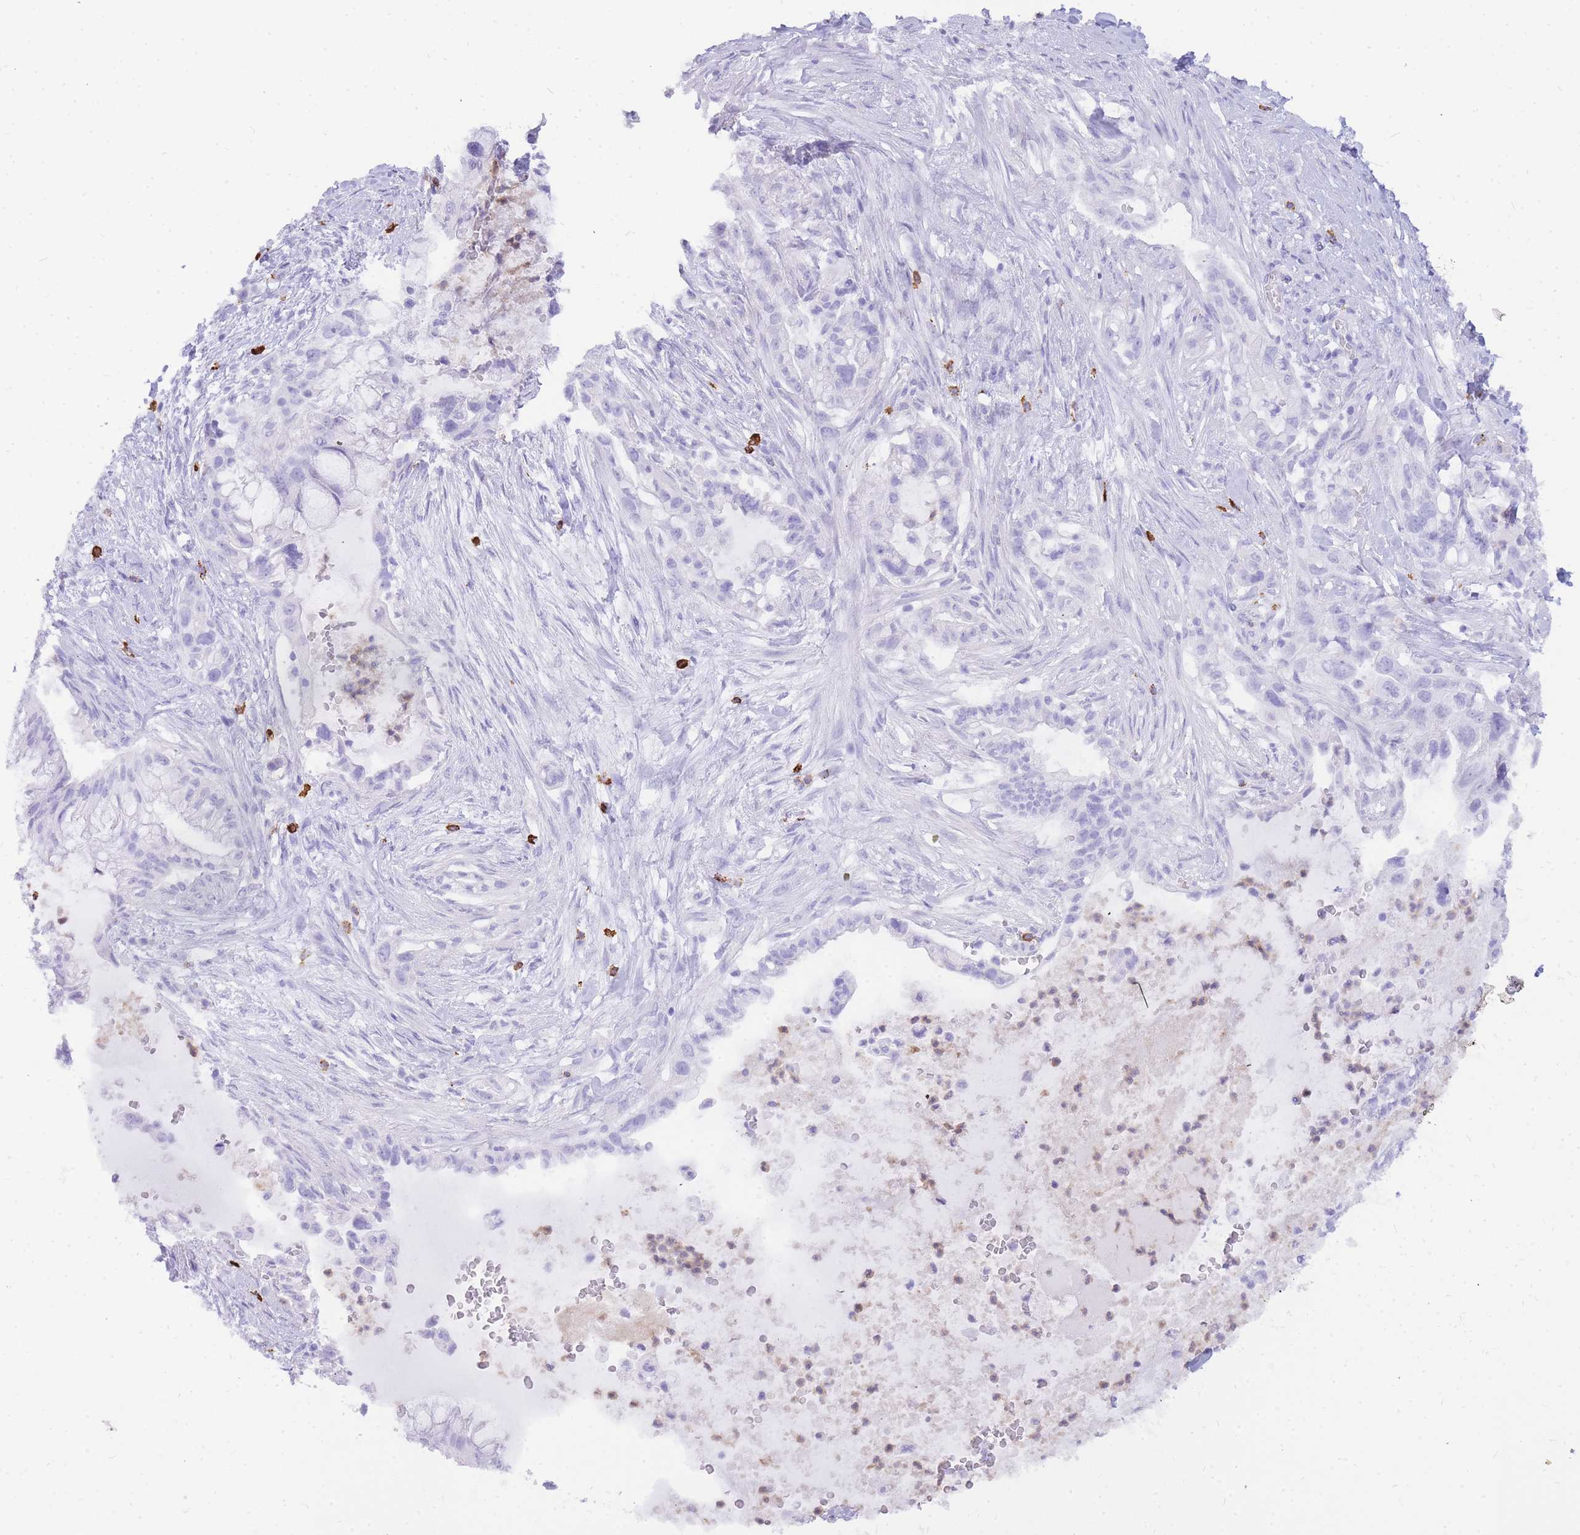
{"staining": {"intensity": "negative", "quantity": "none", "location": "none"}, "tissue": "pancreatic cancer", "cell_type": "Tumor cells", "image_type": "cancer", "snomed": [{"axis": "morphology", "description": "Adenocarcinoma, NOS"}, {"axis": "topography", "description": "Pancreas"}], "caption": "This is a micrograph of immunohistochemistry staining of pancreatic adenocarcinoma, which shows no staining in tumor cells.", "gene": "HERC1", "patient": {"sex": "male", "age": 44}}